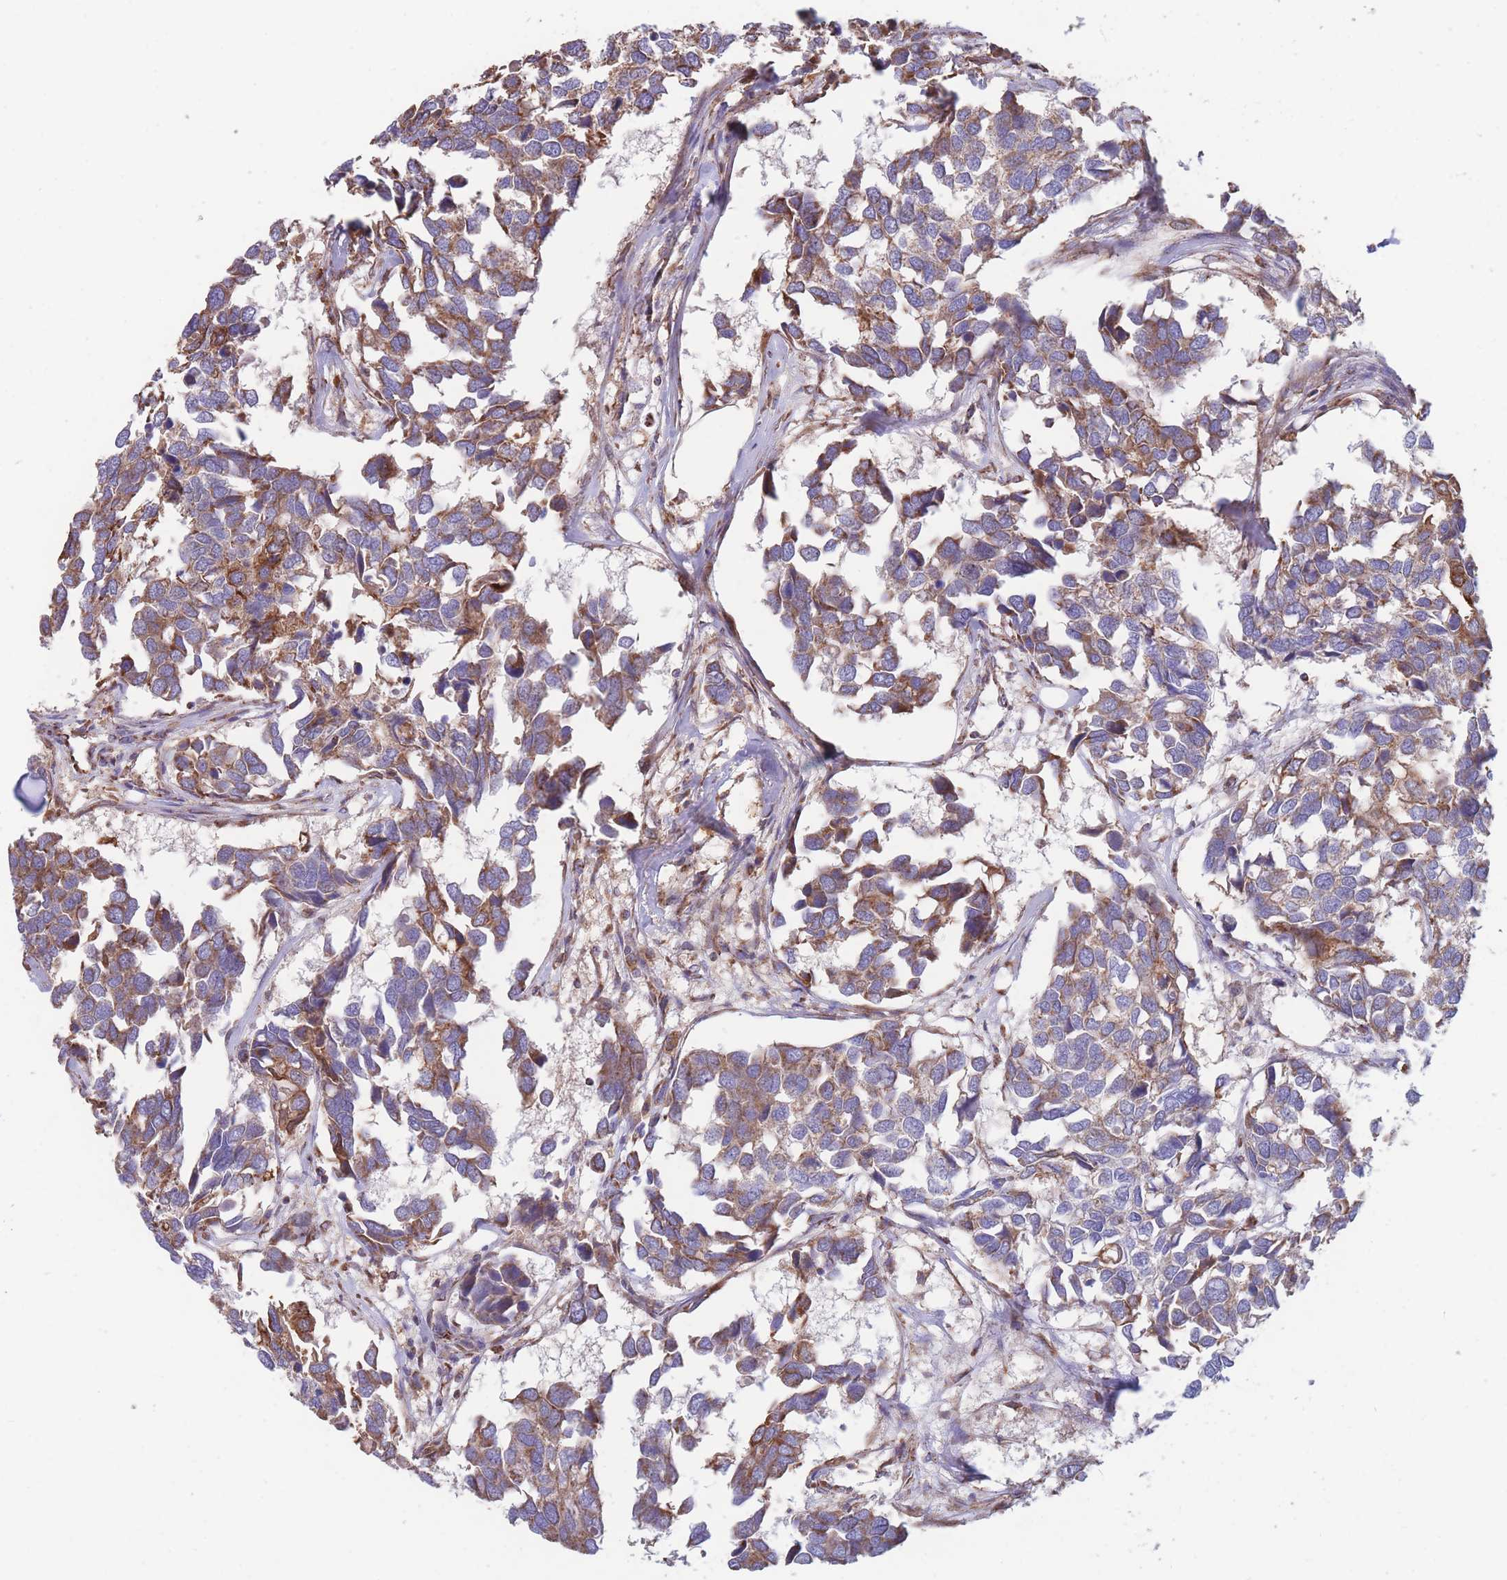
{"staining": {"intensity": "moderate", "quantity": ">75%", "location": "cytoplasmic/membranous"}, "tissue": "breast cancer", "cell_type": "Tumor cells", "image_type": "cancer", "snomed": [{"axis": "morphology", "description": "Duct carcinoma"}, {"axis": "topography", "description": "Breast"}], "caption": "Protein expression analysis of human intraductal carcinoma (breast) reveals moderate cytoplasmic/membranous staining in approximately >75% of tumor cells. (DAB IHC with brightfield microscopy, high magnification).", "gene": "FKBP8", "patient": {"sex": "female", "age": 83}}